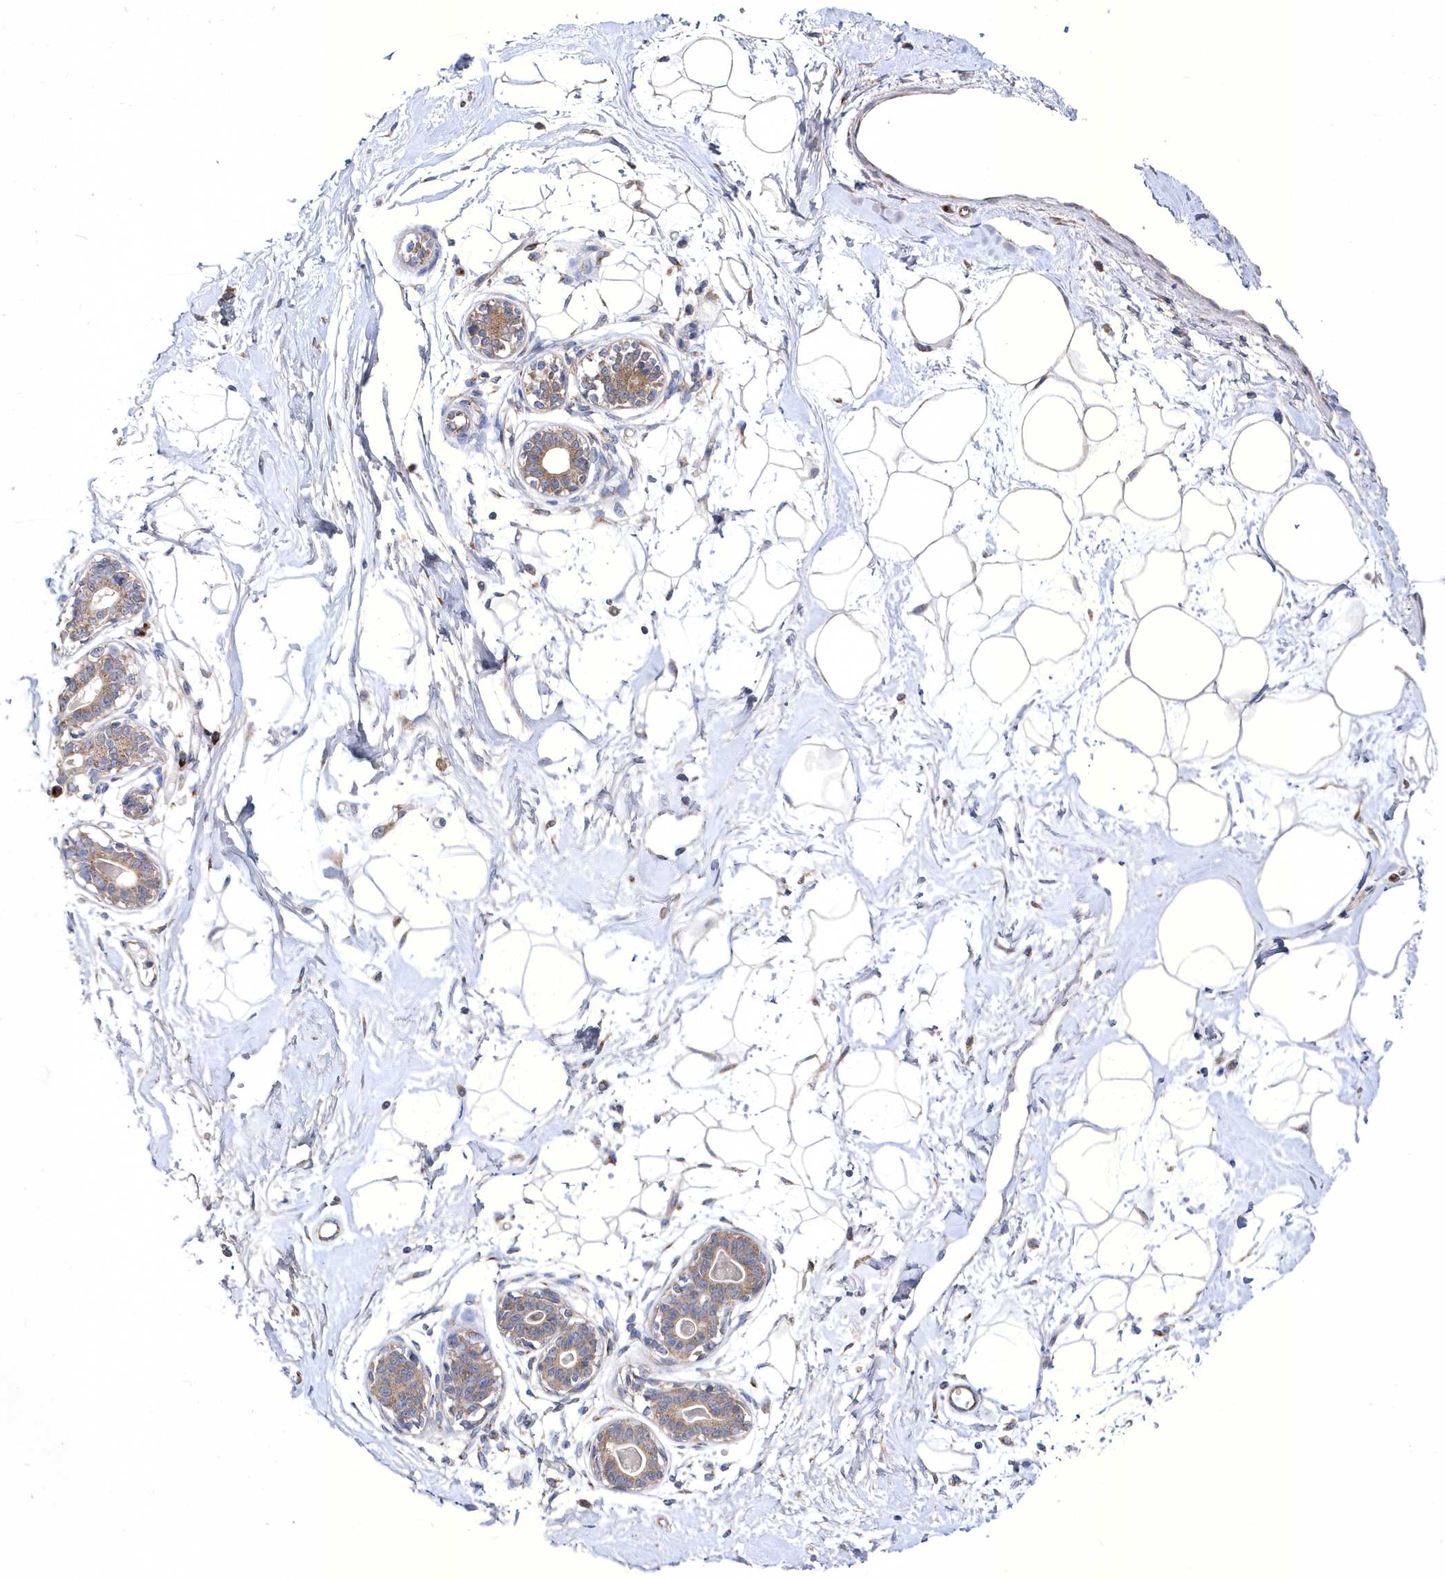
{"staining": {"intensity": "negative", "quantity": "none", "location": "none"}, "tissue": "breast", "cell_type": "Adipocytes", "image_type": "normal", "snomed": [{"axis": "morphology", "description": "Normal tissue, NOS"}, {"axis": "topography", "description": "Breast"}], "caption": "A micrograph of breast stained for a protein displays no brown staining in adipocytes. (Immunohistochemistry (ihc), brightfield microscopy, high magnification).", "gene": "METTL8", "patient": {"sex": "female", "age": 45}}